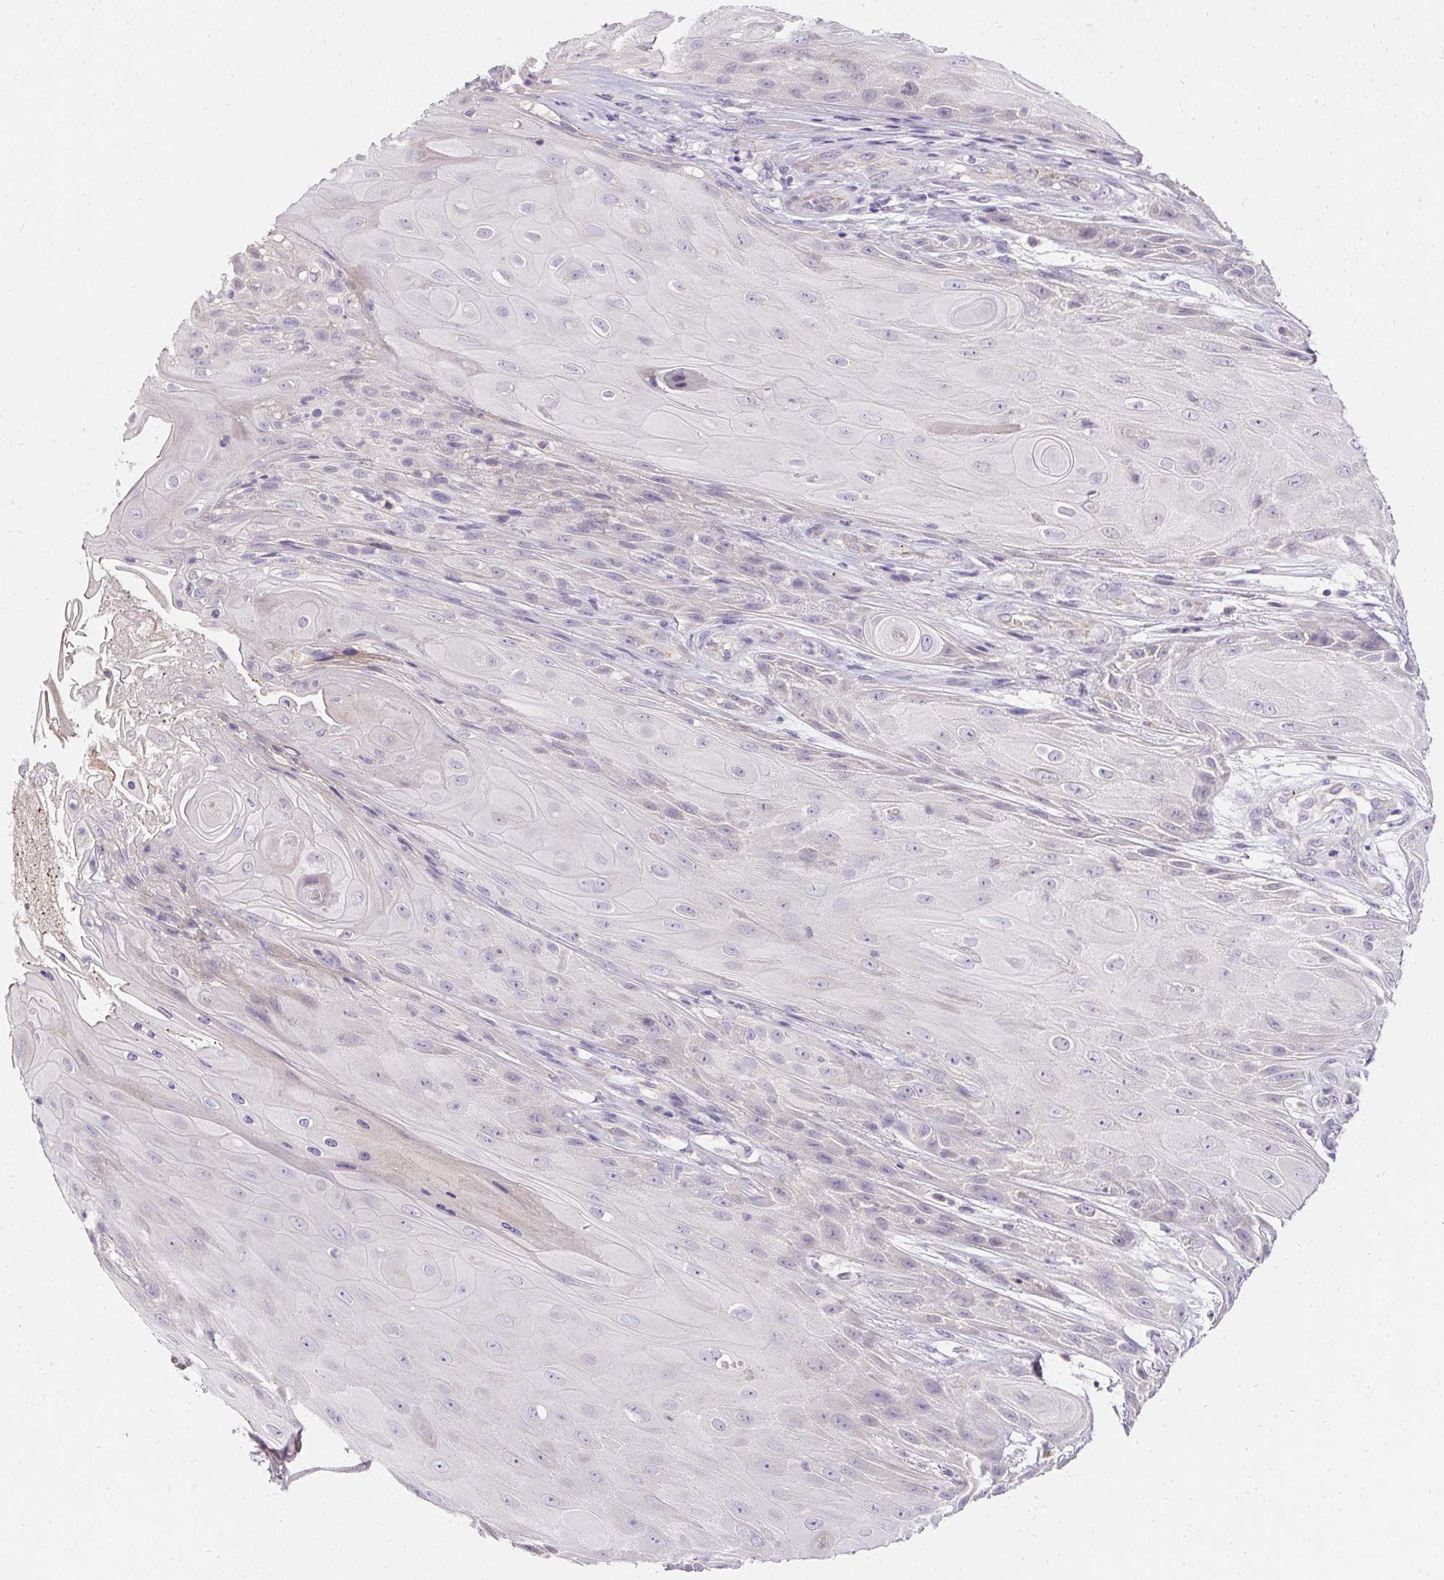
{"staining": {"intensity": "negative", "quantity": "none", "location": "none"}, "tissue": "skin cancer", "cell_type": "Tumor cells", "image_type": "cancer", "snomed": [{"axis": "morphology", "description": "Squamous cell carcinoma, NOS"}, {"axis": "topography", "description": "Skin"}], "caption": "An image of human skin cancer is negative for staining in tumor cells.", "gene": "TRIP13", "patient": {"sex": "male", "age": 62}}